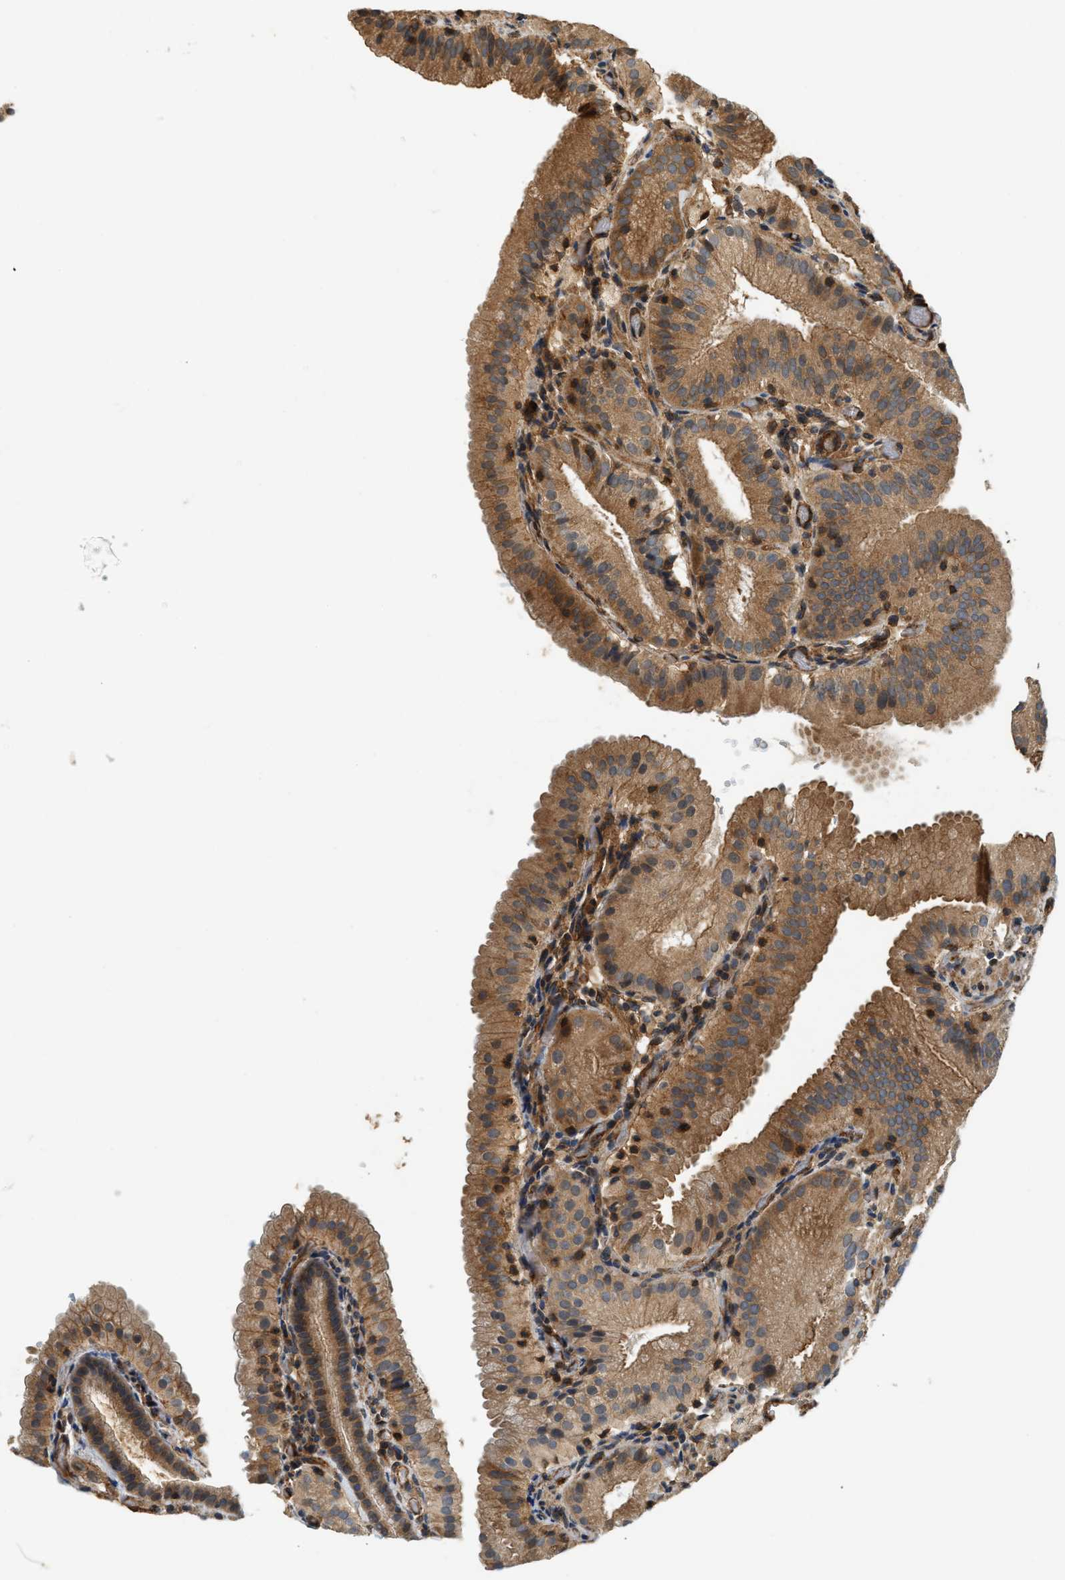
{"staining": {"intensity": "moderate", "quantity": ">75%", "location": "cytoplasmic/membranous"}, "tissue": "gallbladder", "cell_type": "Glandular cells", "image_type": "normal", "snomed": [{"axis": "morphology", "description": "Normal tissue, NOS"}, {"axis": "topography", "description": "Gallbladder"}], "caption": "This histopathology image exhibits benign gallbladder stained with immunohistochemistry (IHC) to label a protein in brown. The cytoplasmic/membranous of glandular cells show moderate positivity for the protein. Nuclei are counter-stained blue.", "gene": "HIP1", "patient": {"sex": "male", "age": 54}}